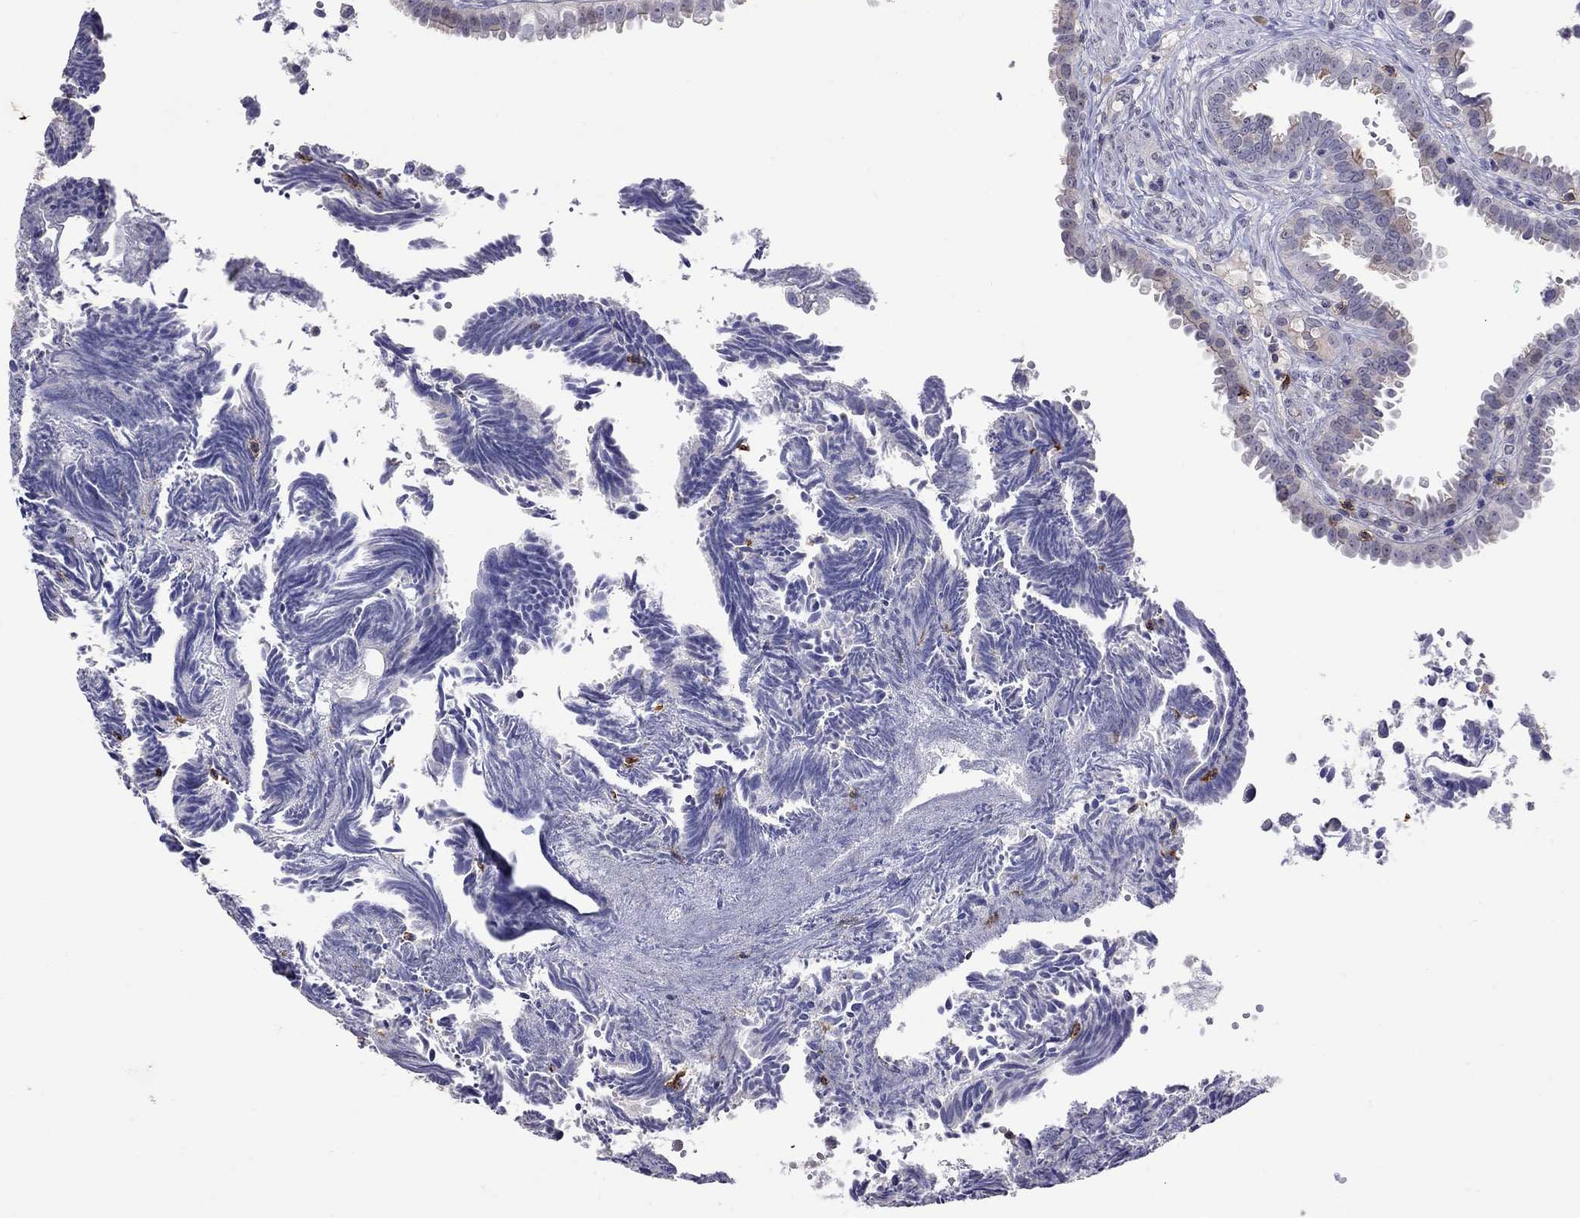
{"staining": {"intensity": "negative", "quantity": "none", "location": "none"}, "tissue": "fallopian tube", "cell_type": "Glandular cells", "image_type": "normal", "snomed": [{"axis": "morphology", "description": "Normal tissue, NOS"}, {"axis": "topography", "description": "Fallopian tube"}], "caption": "A photomicrograph of human fallopian tube is negative for staining in glandular cells. Nuclei are stained in blue.", "gene": "CD8B", "patient": {"sex": "female", "age": 39}}